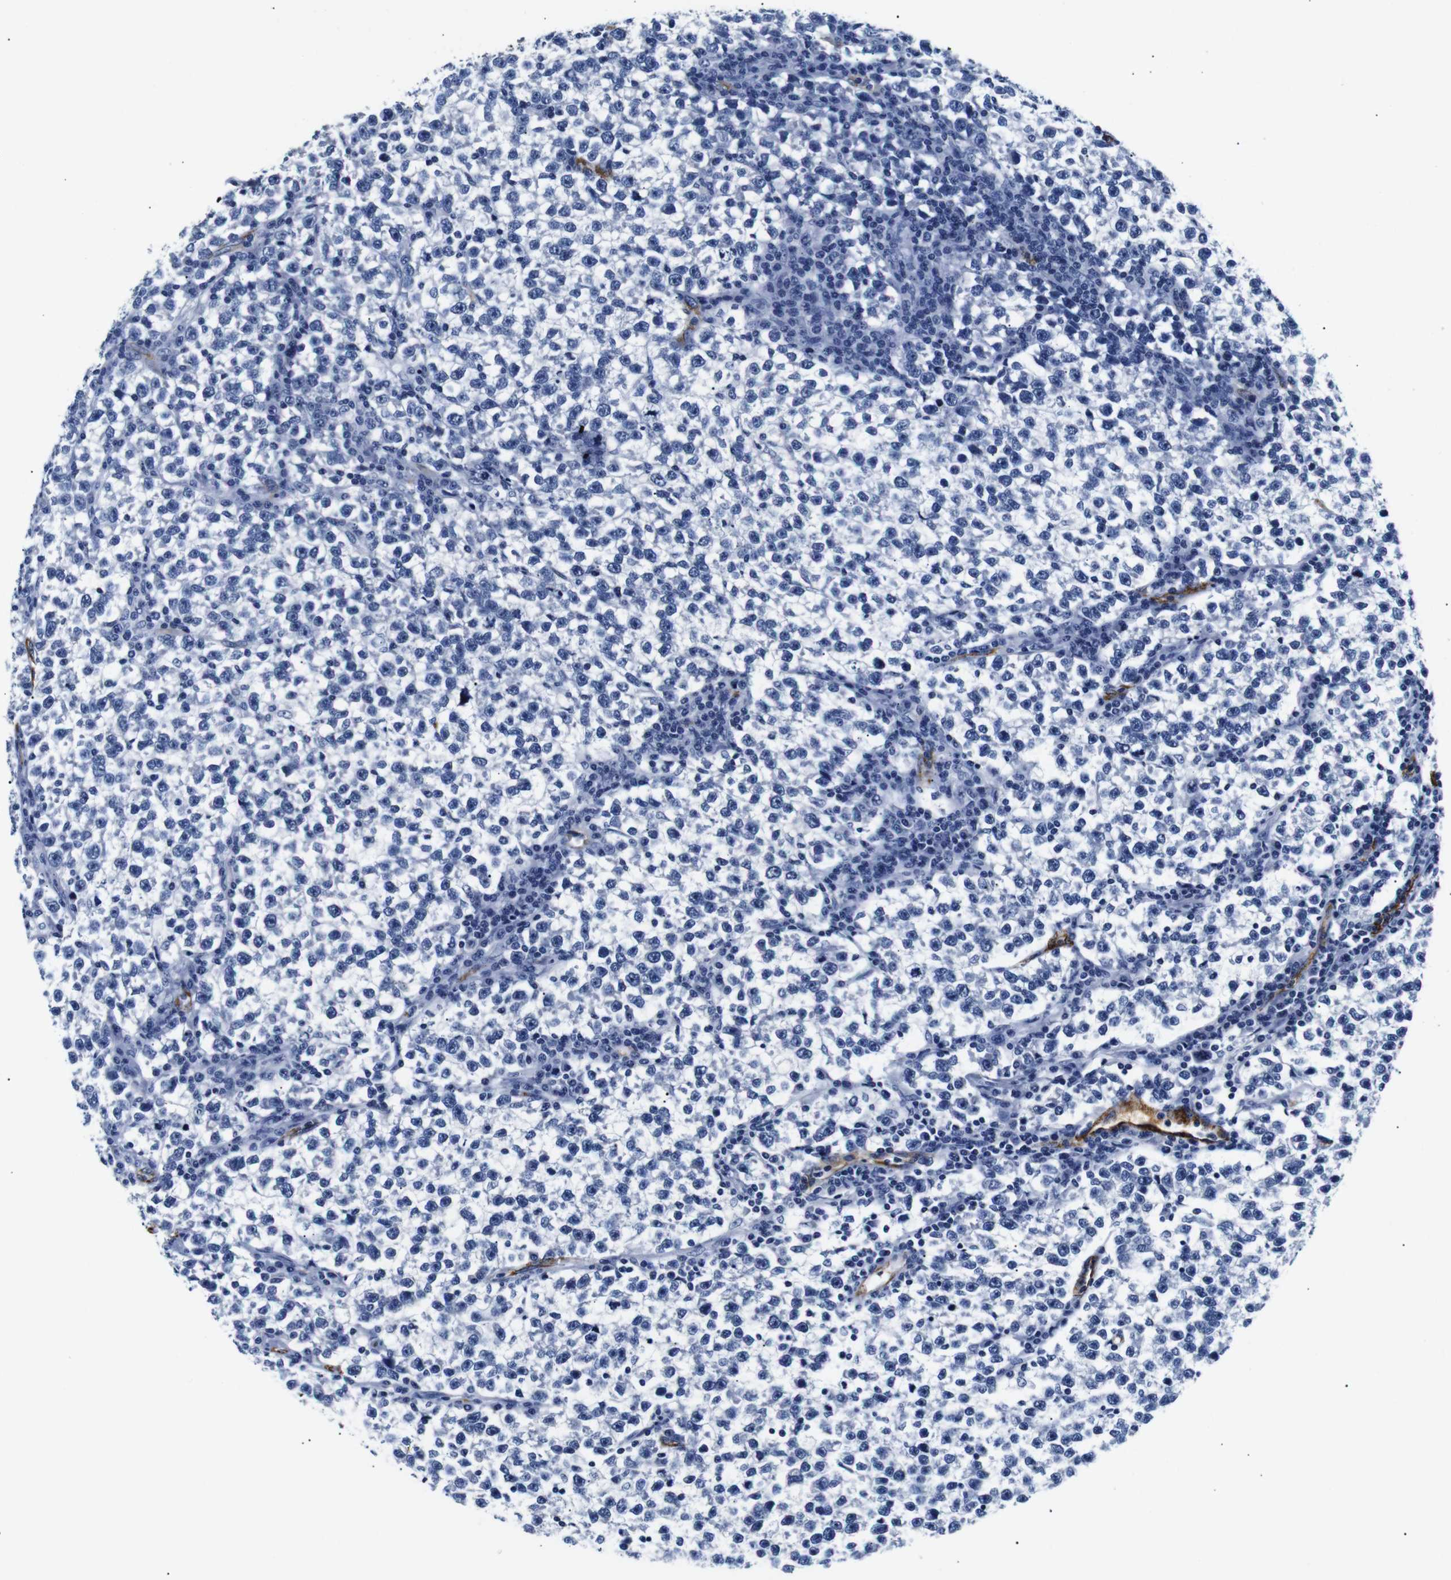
{"staining": {"intensity": "negative", "quantity": "none", "location": "none"}, "tissue": "testis cancer", "cell_type": "Tumor cells", "image_type": "cancer", "snomed": [{"axis": "morphology", "description": "Normal tissue, NOS"}, {"axis": "morphology", "description": "Seminoma, NOS"}, {"axis": "topography", "description": "Testis"}], "caption": "Human testis cancer stained for a protein using immunohistochemistry (IHC) displays no positivity in tumor cells.", "gene": "MUC4", "patient": {"sex": "male", "age": 43}}